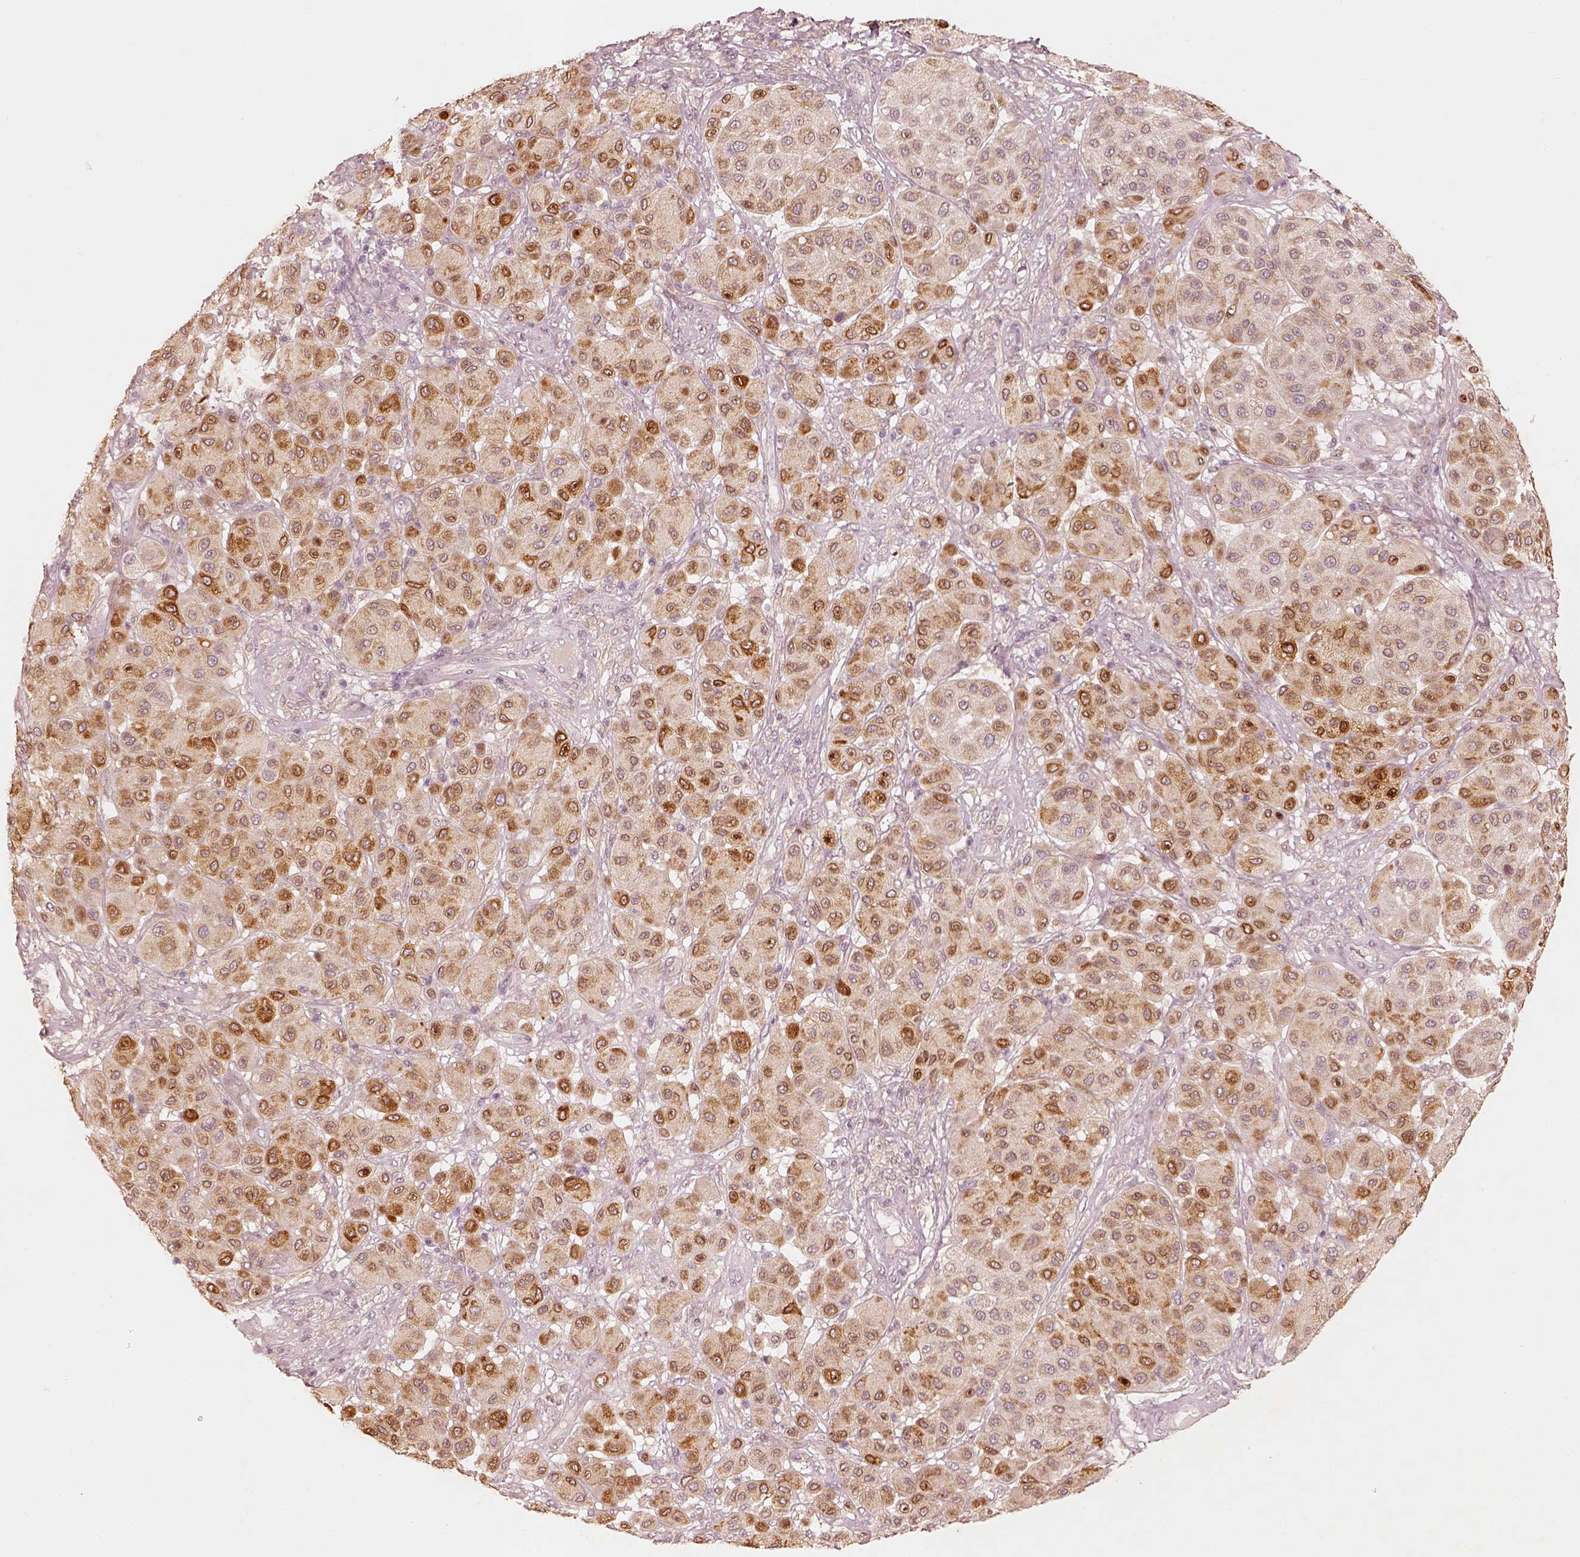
{"staining": {"intensity": "moderate", "quantity": ">75%", "location": "cytoplasmic/membranous"}, "tissue": "melanoma", "cell_type": "Tumor cells", "image_type": "cancer", "snomed": [{"axis": "morphology", "description": "Malignant melanoma, Metastatic site"}, {"axis": "topography", "description": "Smooth muscle"}], "caption": "Immunohistochemical staining of human malignant melanoma (metastatic site) displays moderate cytoplasmic/membranous protein expression in approximately >75% of tumor cells.", "gene": "WLS", "patient": {"sex": "male", "age": 41}}